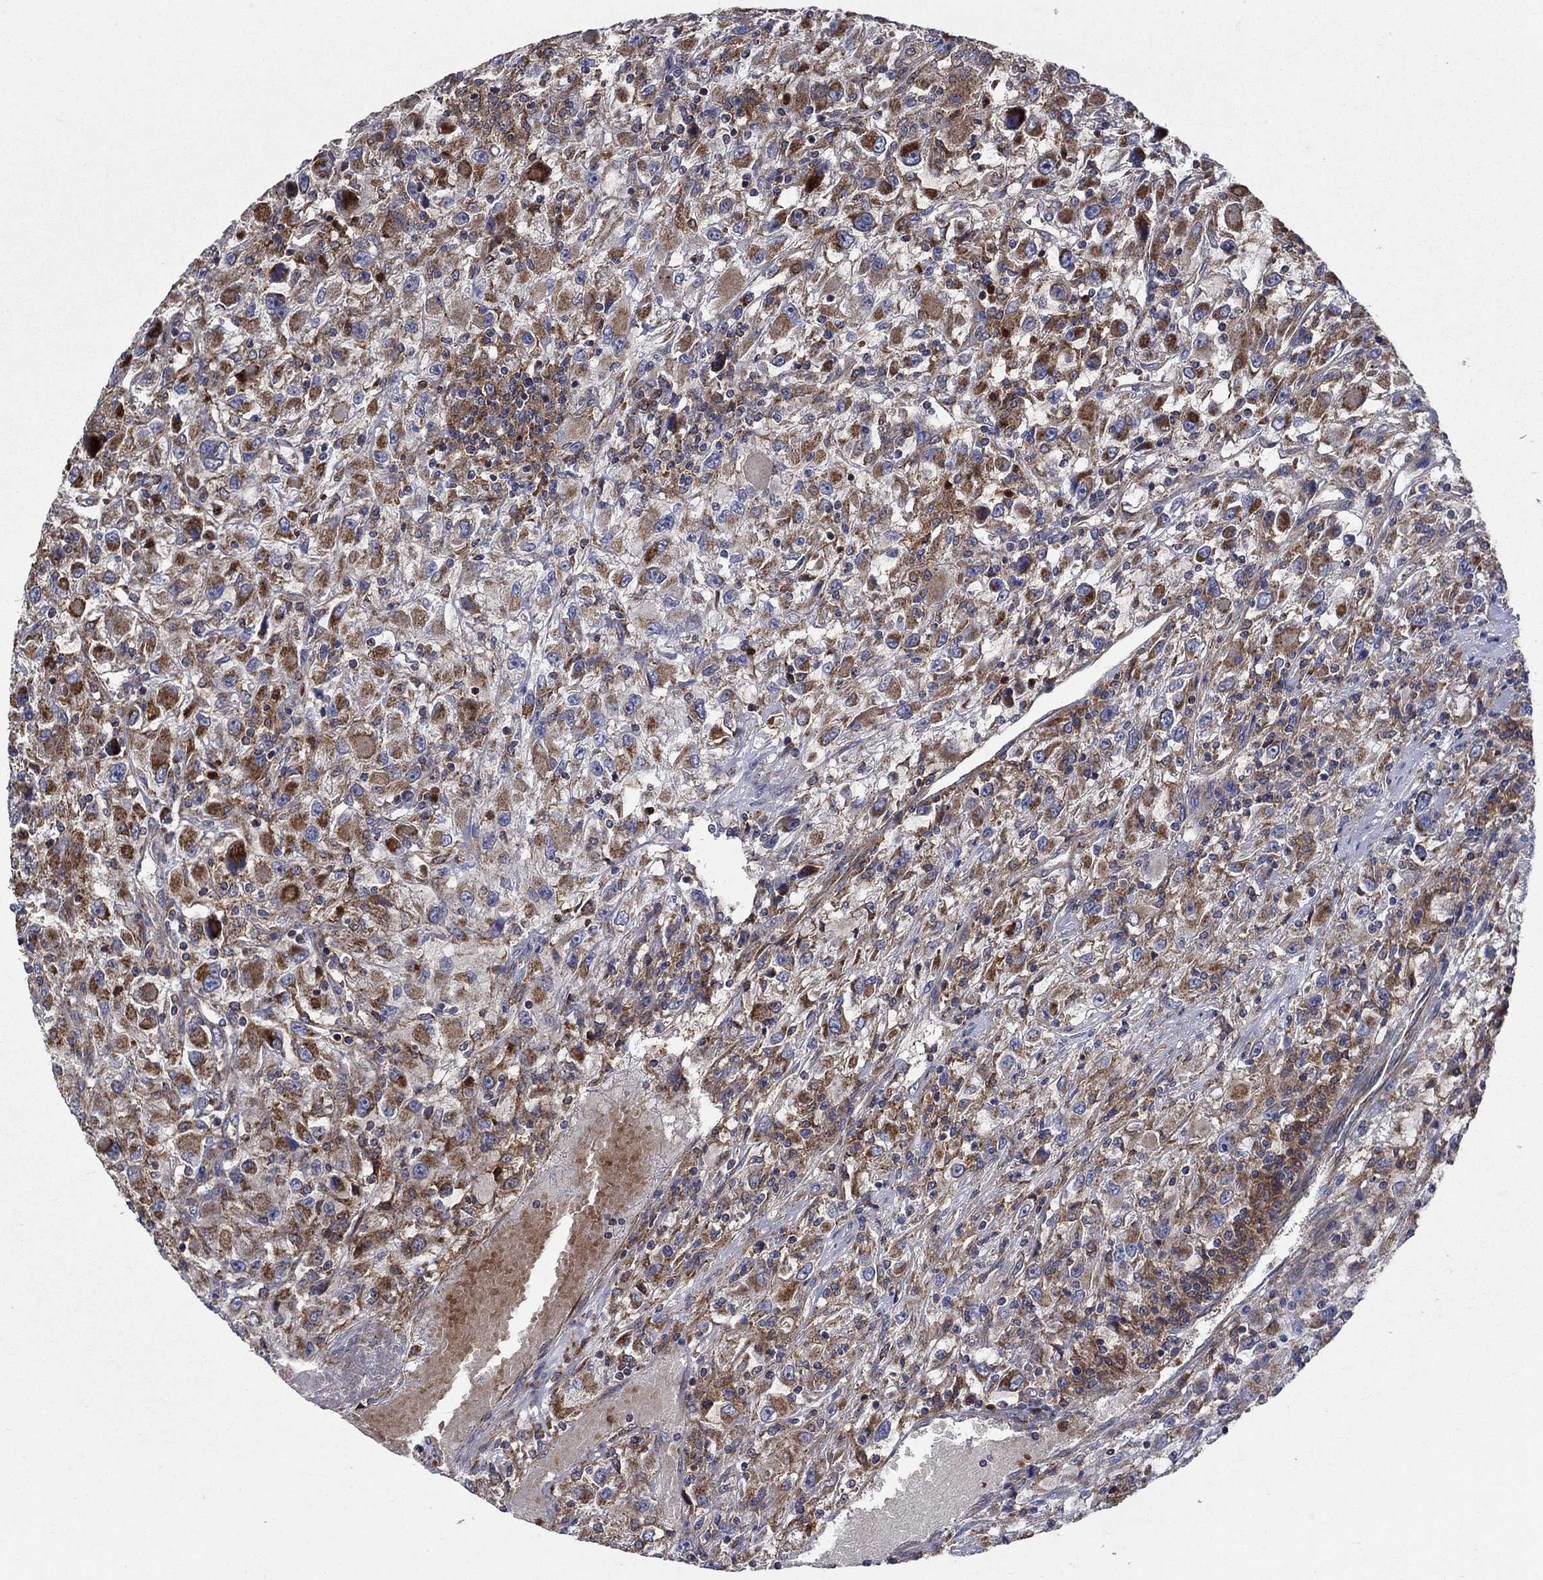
{"staining": {"intensity": "strong", "quantity": "25%-75%", "location": "cytoplasmic/membranous"}, "tissue": "renal cancer", "cell_type": "Tumor cells", "image_type": "cancer", "snomed": [{"axis": "morphology", "description": "Adenocarcinoma, NOS"}, {"axis": "topography", "description": "Kidney"}], "caption": "Human renal cancer stained for a protein (brown) shows strong cytoplasmic/membranous positive expression in about 25%-75% of tumor cells.", "gene": "RNF19B", "patient": {"sex": "female", "age": 67}}